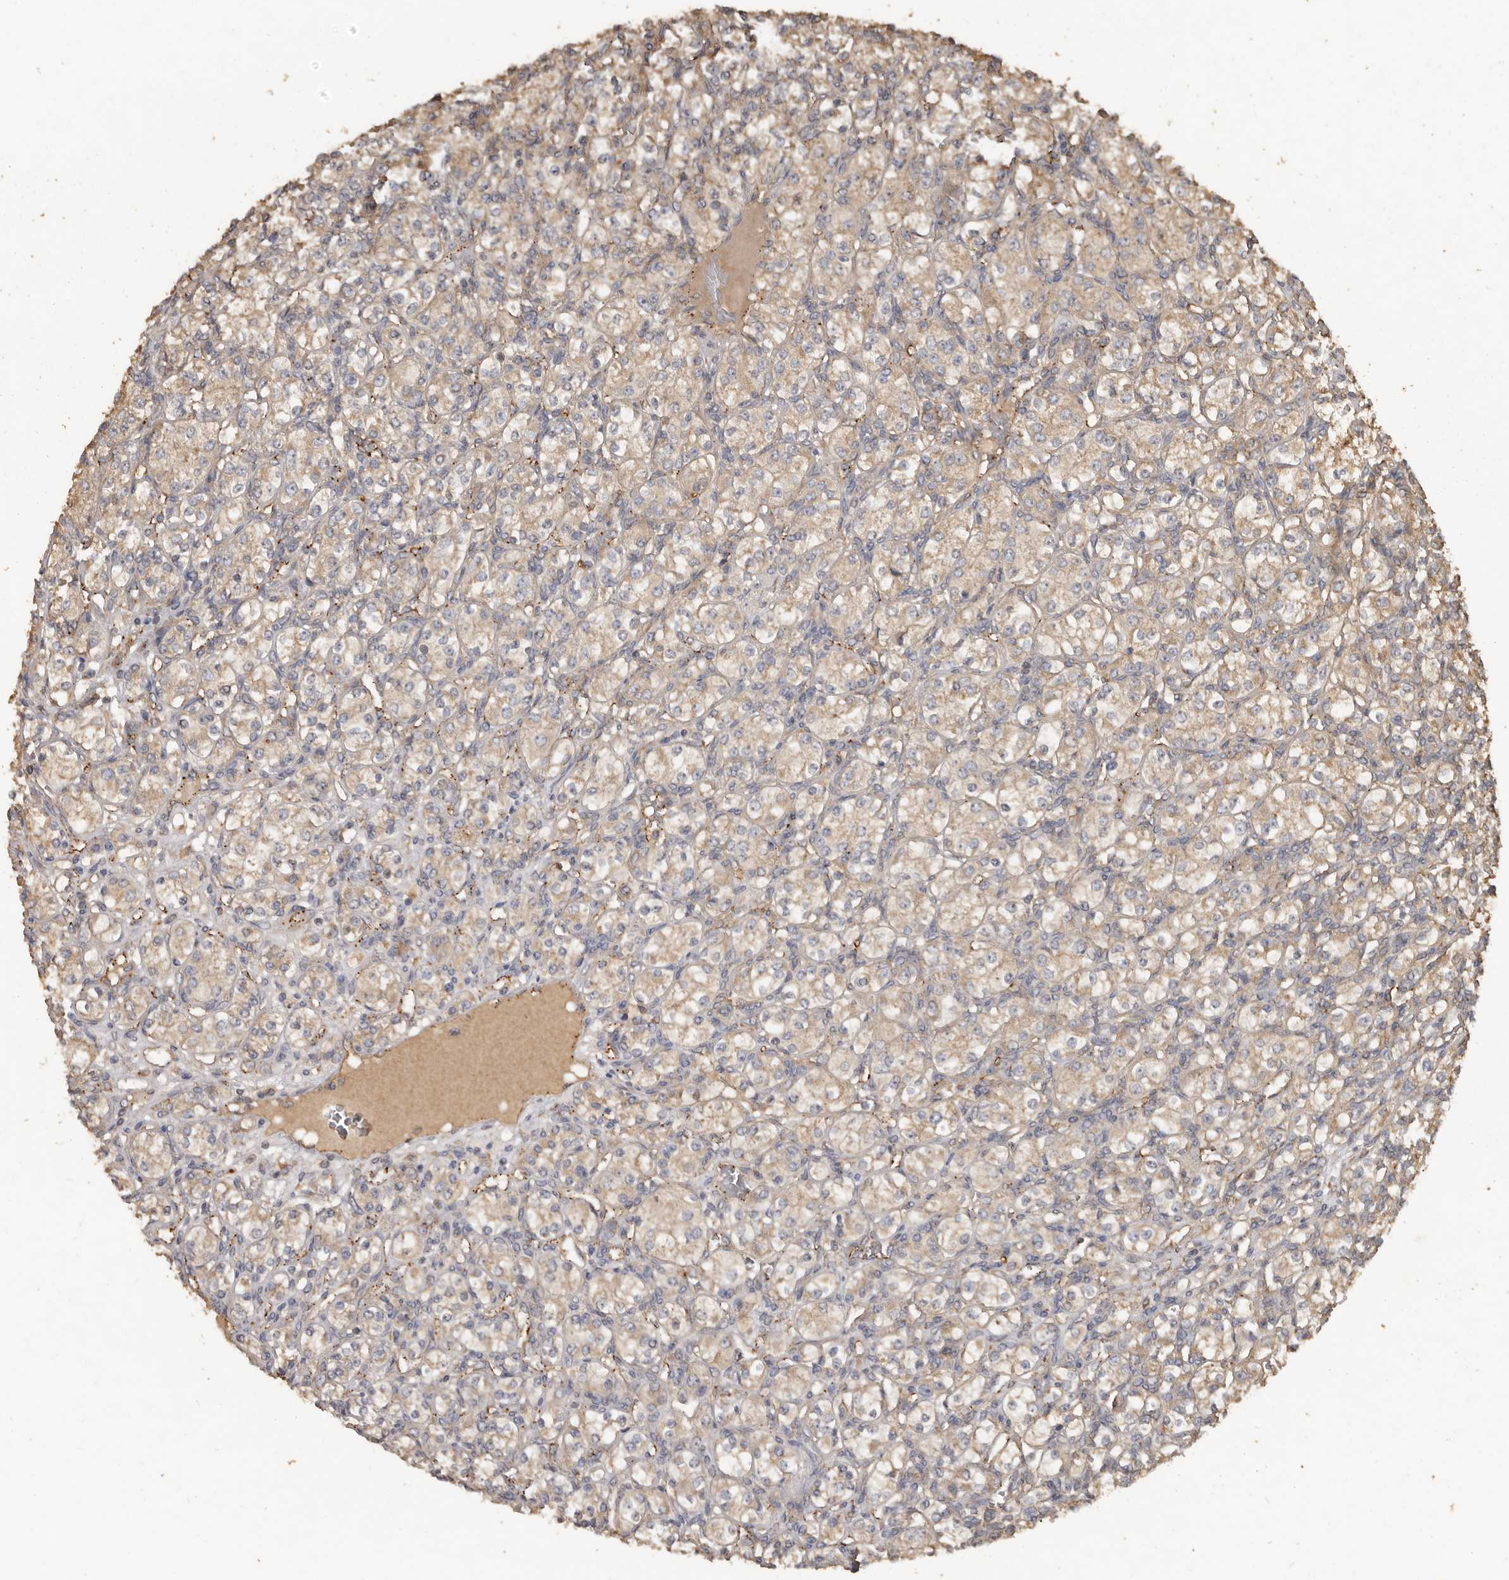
{"staining": {"intensity": "weak", "quantity": ">75%", "location": "cytoplasmic/membranous"}, "tissue": "renal cancer", "cell_type": "Tumor cells", "image_type": "cancer", "snomed": [{"axis": "morphology", "description": "Adenocarcinoma, NOS"}, {"axis": "topography", "description": "Kidney"}], "caption": "Immunohistochemical staining of adenocarcinoma (renal) displays weak cytoplasmic/membranous protein expression in about >75% of tumor cells. (brown staining indicates protein expression, while blue staining denotes nuclei).", "gene": "FLCN", "patient": {"sex": "male", "age": 77}}